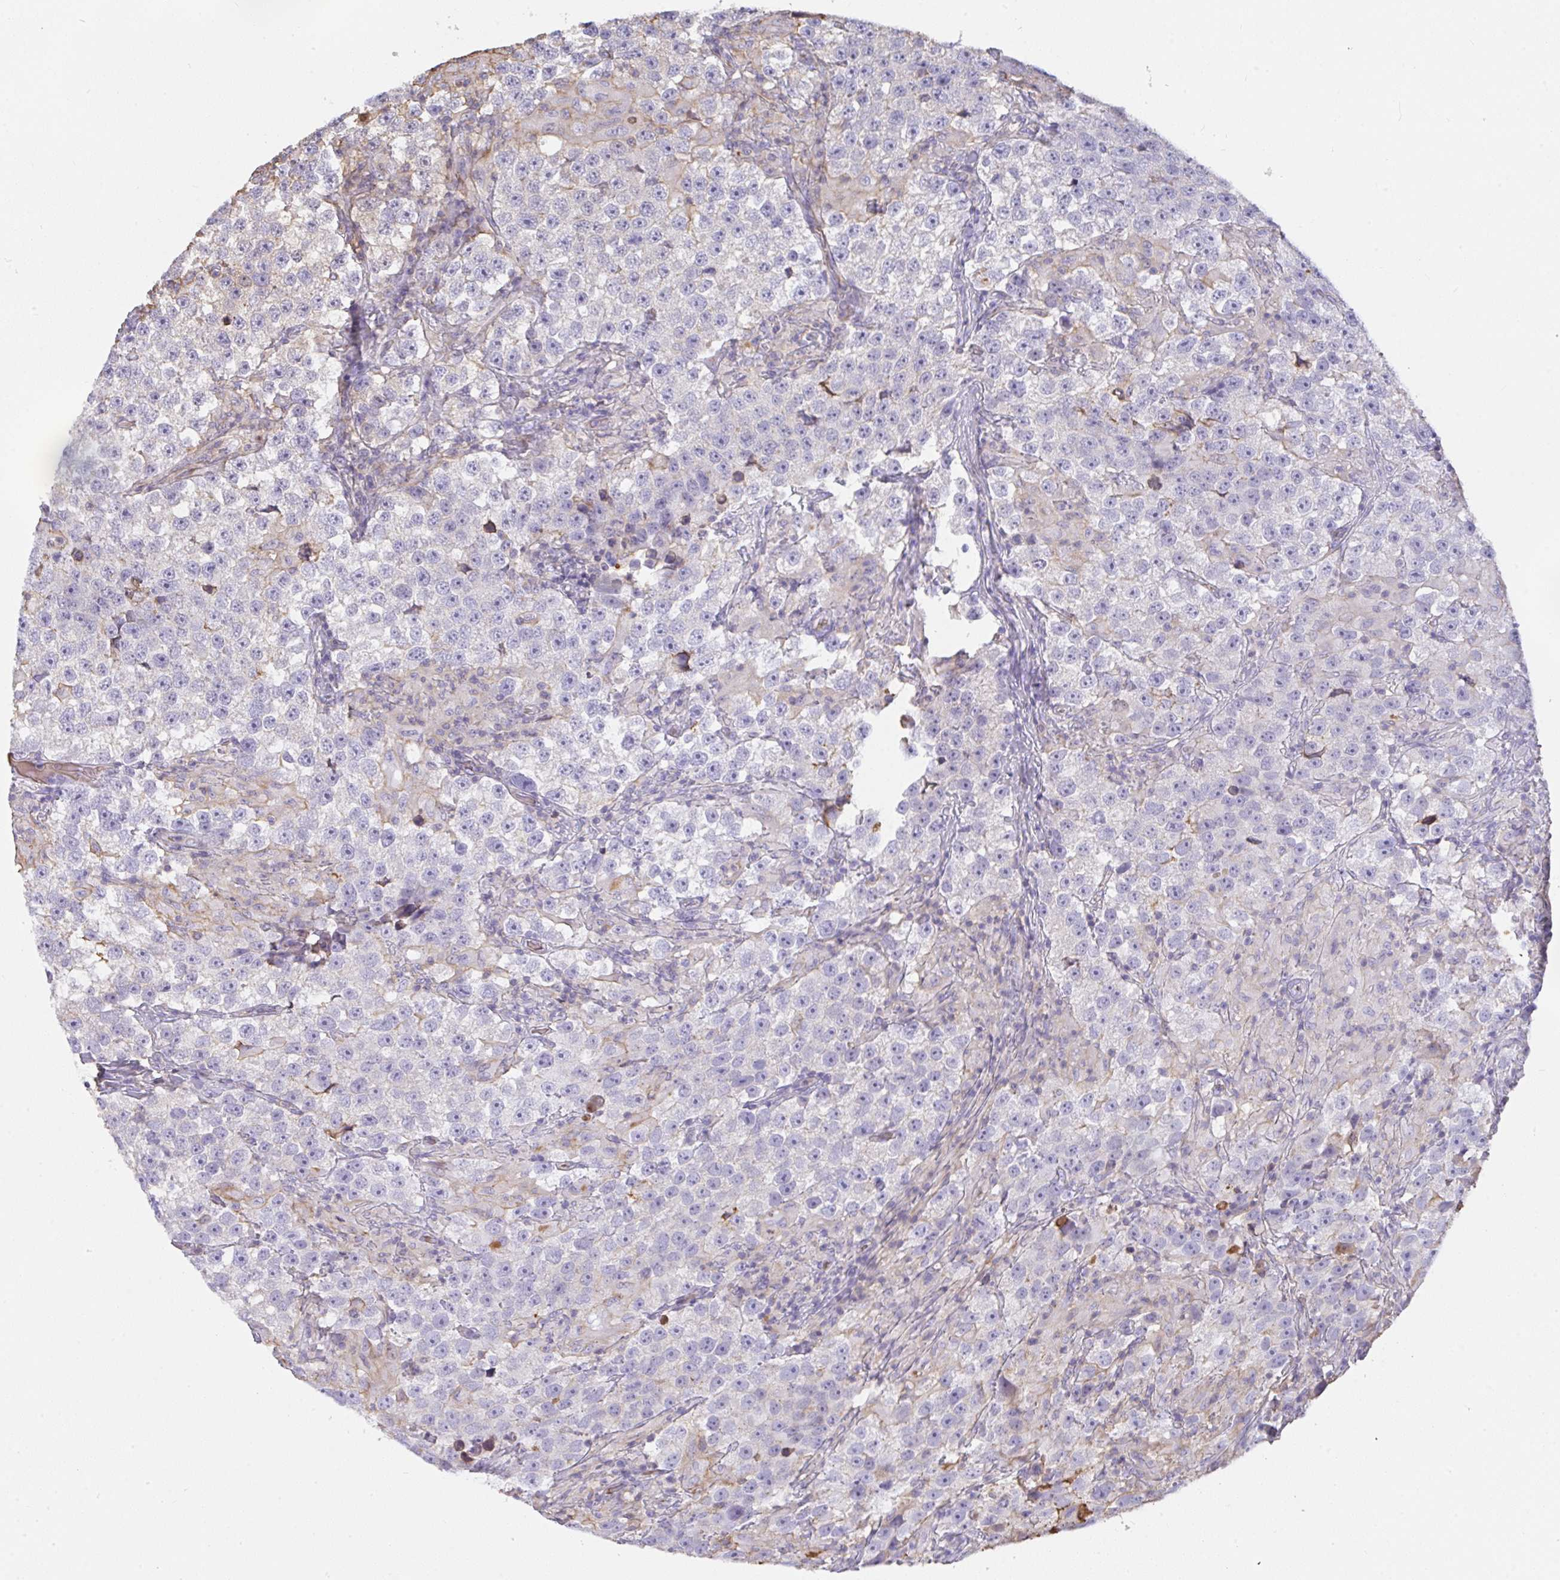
{"staining": {"intensity": "weak", "quantity": "<25%", "location": "cytoplasmic/membranous"}, "tissue": "testis cancer", "cell_type": "Tumor cells", "image_type": "cancer", "snomed": [{"axis": "morphology", "description": "Seminoma, NOS"}, {"axis": "topography", "description": "Testis"}], "caption": "Testis cancer was stained to show a protein in brown. There is no significant staining in tumor cells.", "gene": "SMYD5", "patient": {"sex": "male", "age": 46}}